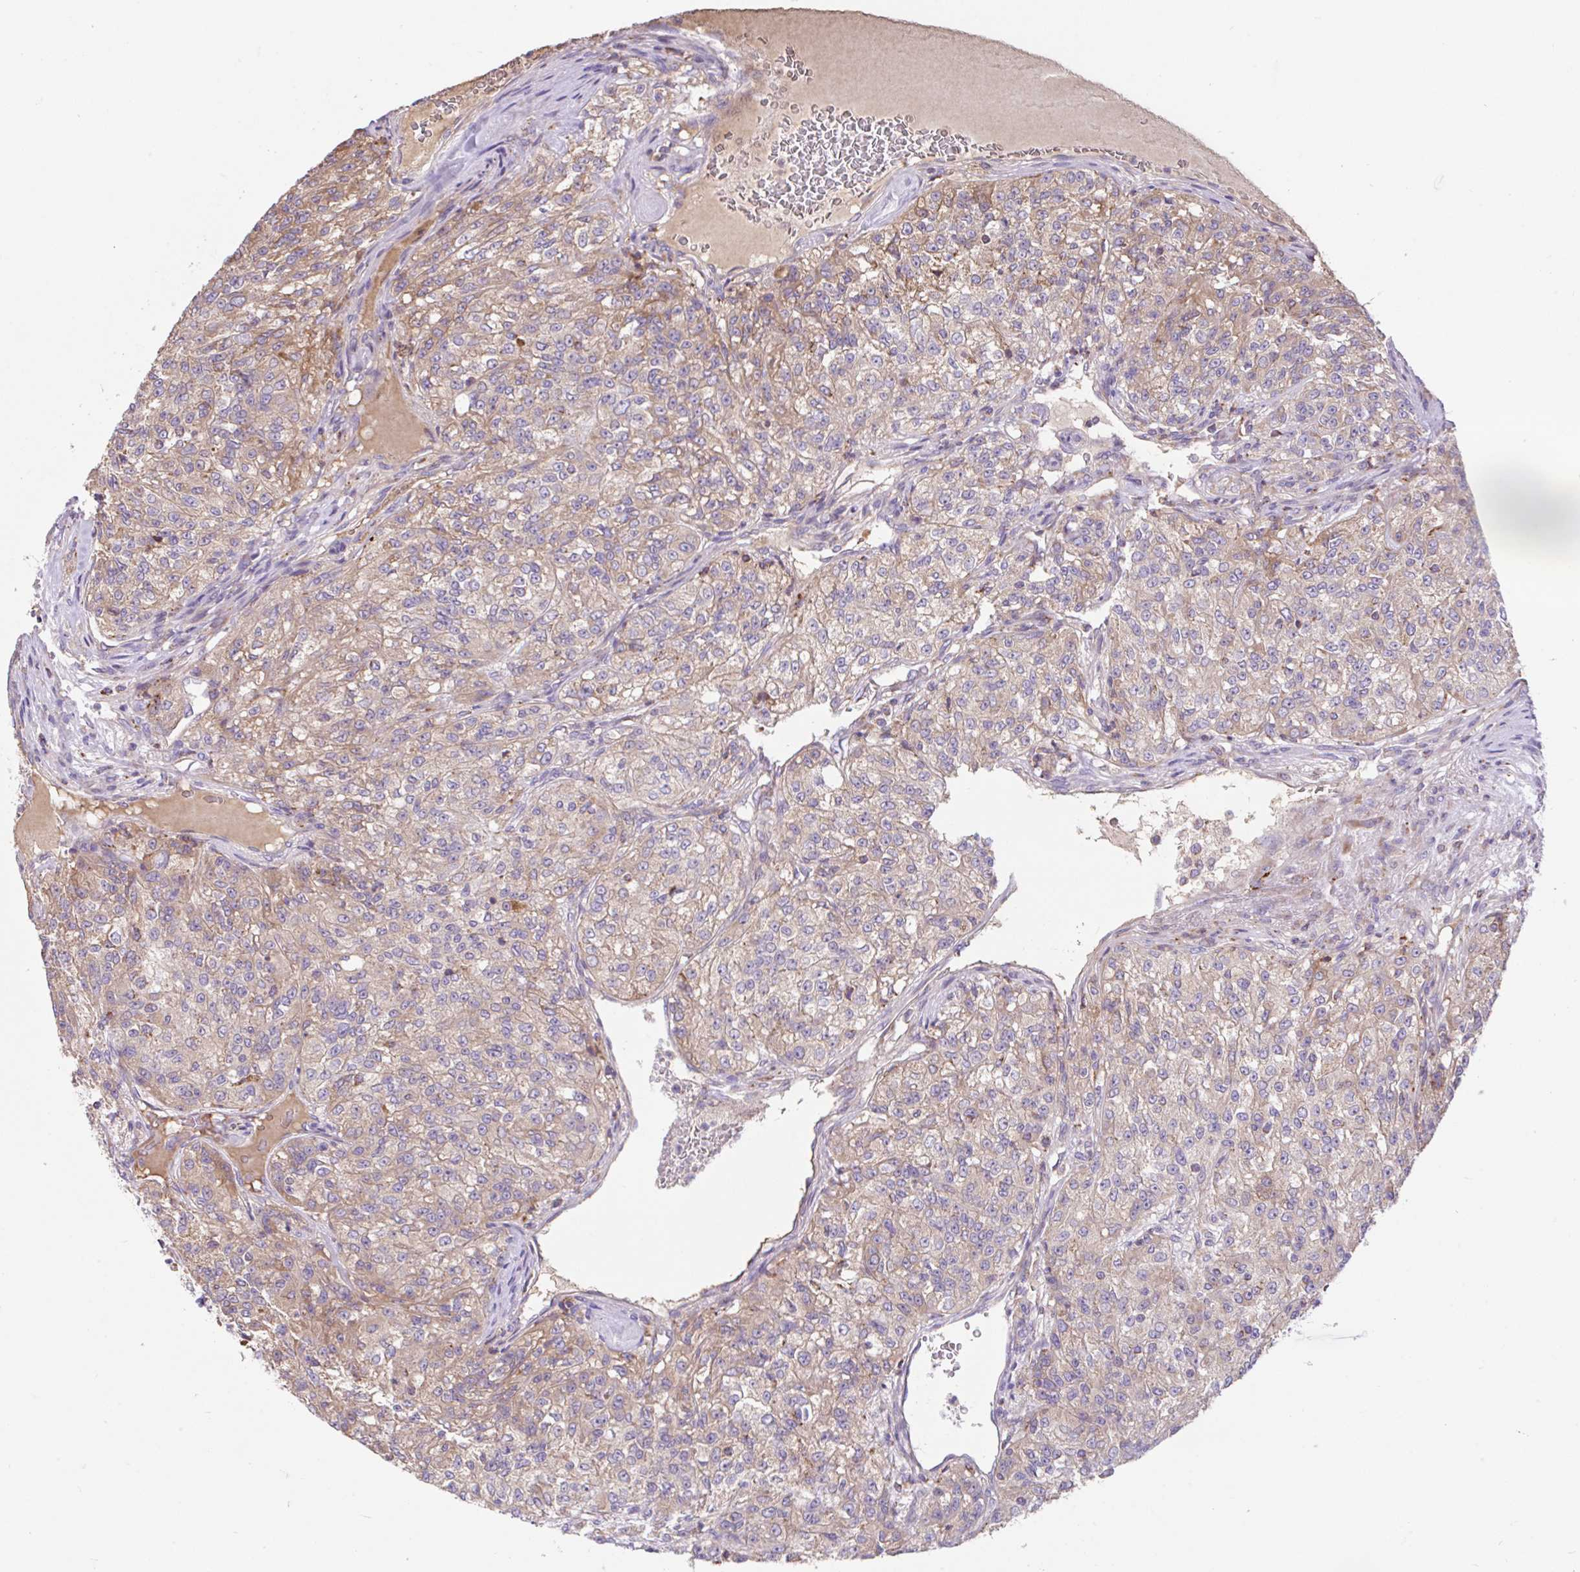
{"staining": {"intensity": "weak", "quantity": ">75%", "location": "cytoplasmic/membranous"}, "tissue": "renal cancer", "cell_type": "Tumor cells", "image_type": "cancer", "snomed": [{"axis": "morphology", "description": "Adenocarcinoma, NOS"}, {"axis": "topography", "description": "Kidney"}], "caption": "Protein expression by IHC demonstrates weak cytoplasmic/membranous positivity in about >75% of tumor cells in renal adenocarcinoma.", "gene": "RALBP1", "patient": {"sex": "female", "age": 63}}